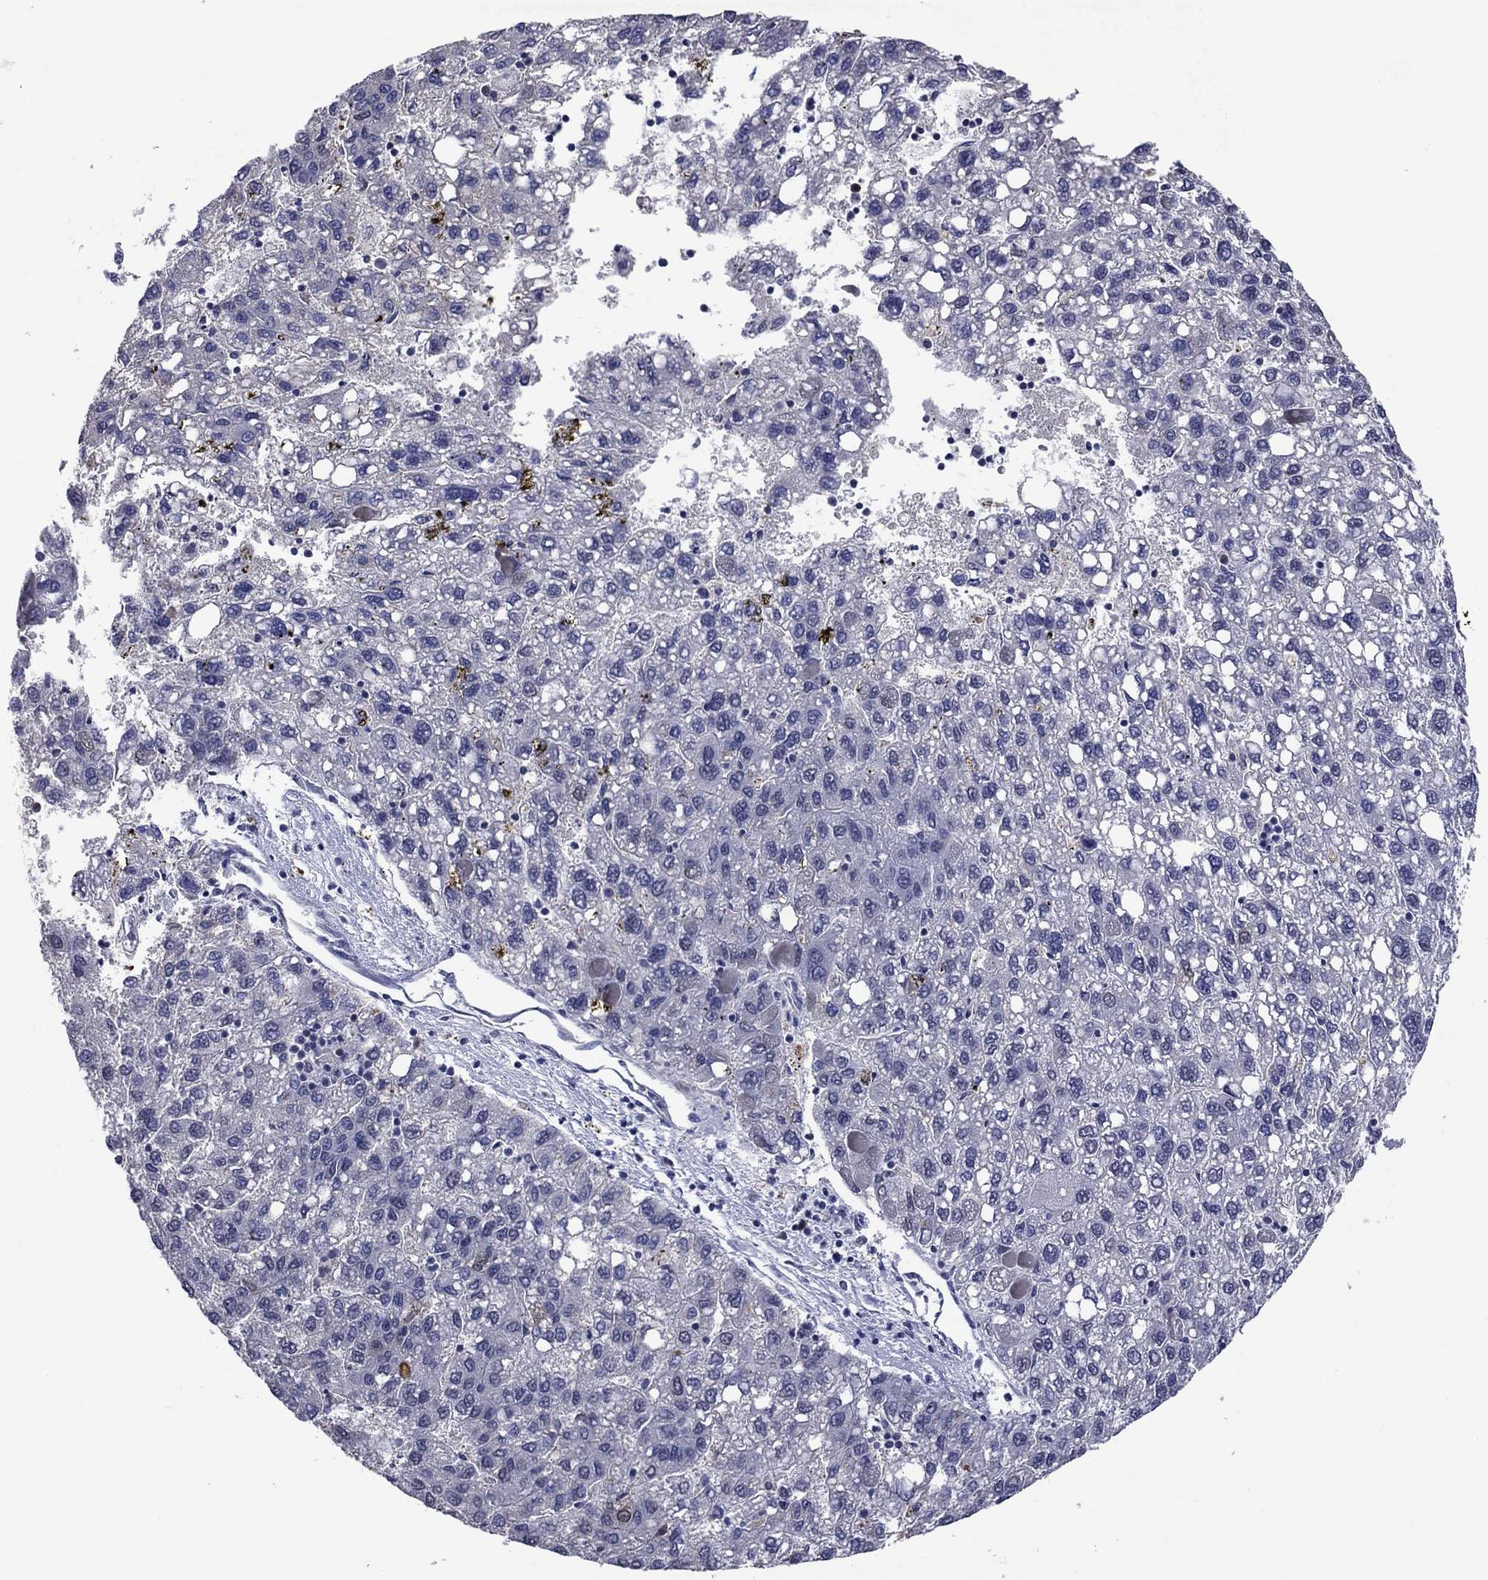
{"staining": {"intensity": "negative", "quantity": "none", "location": "none"}, "tissue": "liver cancer", "cell_type": "Tumor cells", "image_type": "cancer", "snomed": [{"axis": "morphology", "description": "Carcinoma, Hepatocellular, NOS"}, {"axis": "topography", "description": "Liver"}], "caption": "Immunohistochemistry micrograph of human liver cancer (hepatocellular carcinoma) stained for a protein (brown), which demonstrates no staining in tumor cells.", "gene": "TYMS", "patient": {"sex": "female", "age": 82}}